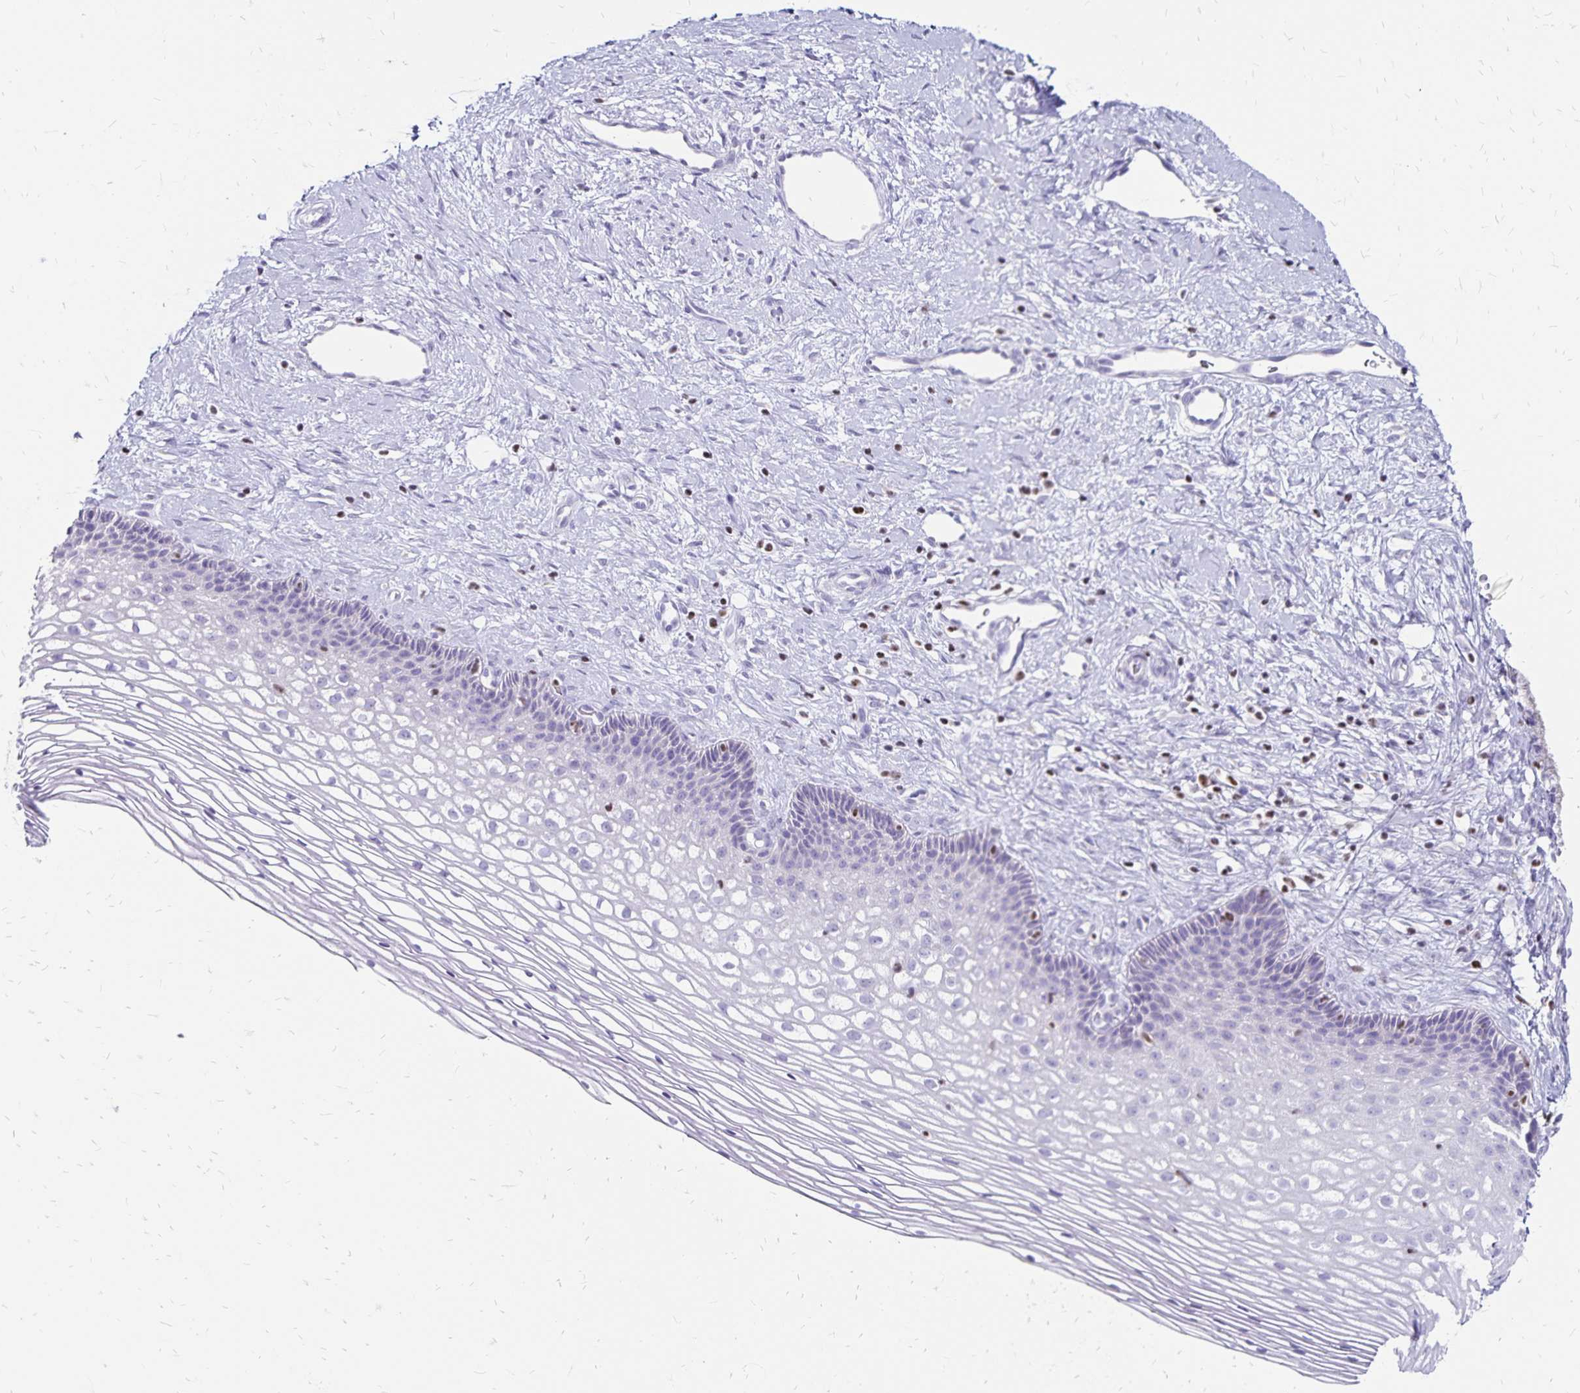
{"staining": {"intensity": "negative", "quantity": "none", "location": "none"}, "tissue": "cervix", "cell_type": "Glandular cells", "image_type": "normal", "snomed": [{"axis": "morphology", "description": "Normal tissue, NOS"}, {"axis": "topography", "description": "Cervix"}], "caption": "DAB immunohistochemical staining of benign human cervix displays no significant staining in glandular cells. The staining was performed using DAB to visualize the protein expression in brown, while the nuclei were stained in blue with hematoxylin (Magnification: 20x).", "gene": "IKZF1", "patient": {"sex": "female", "age": 34}}